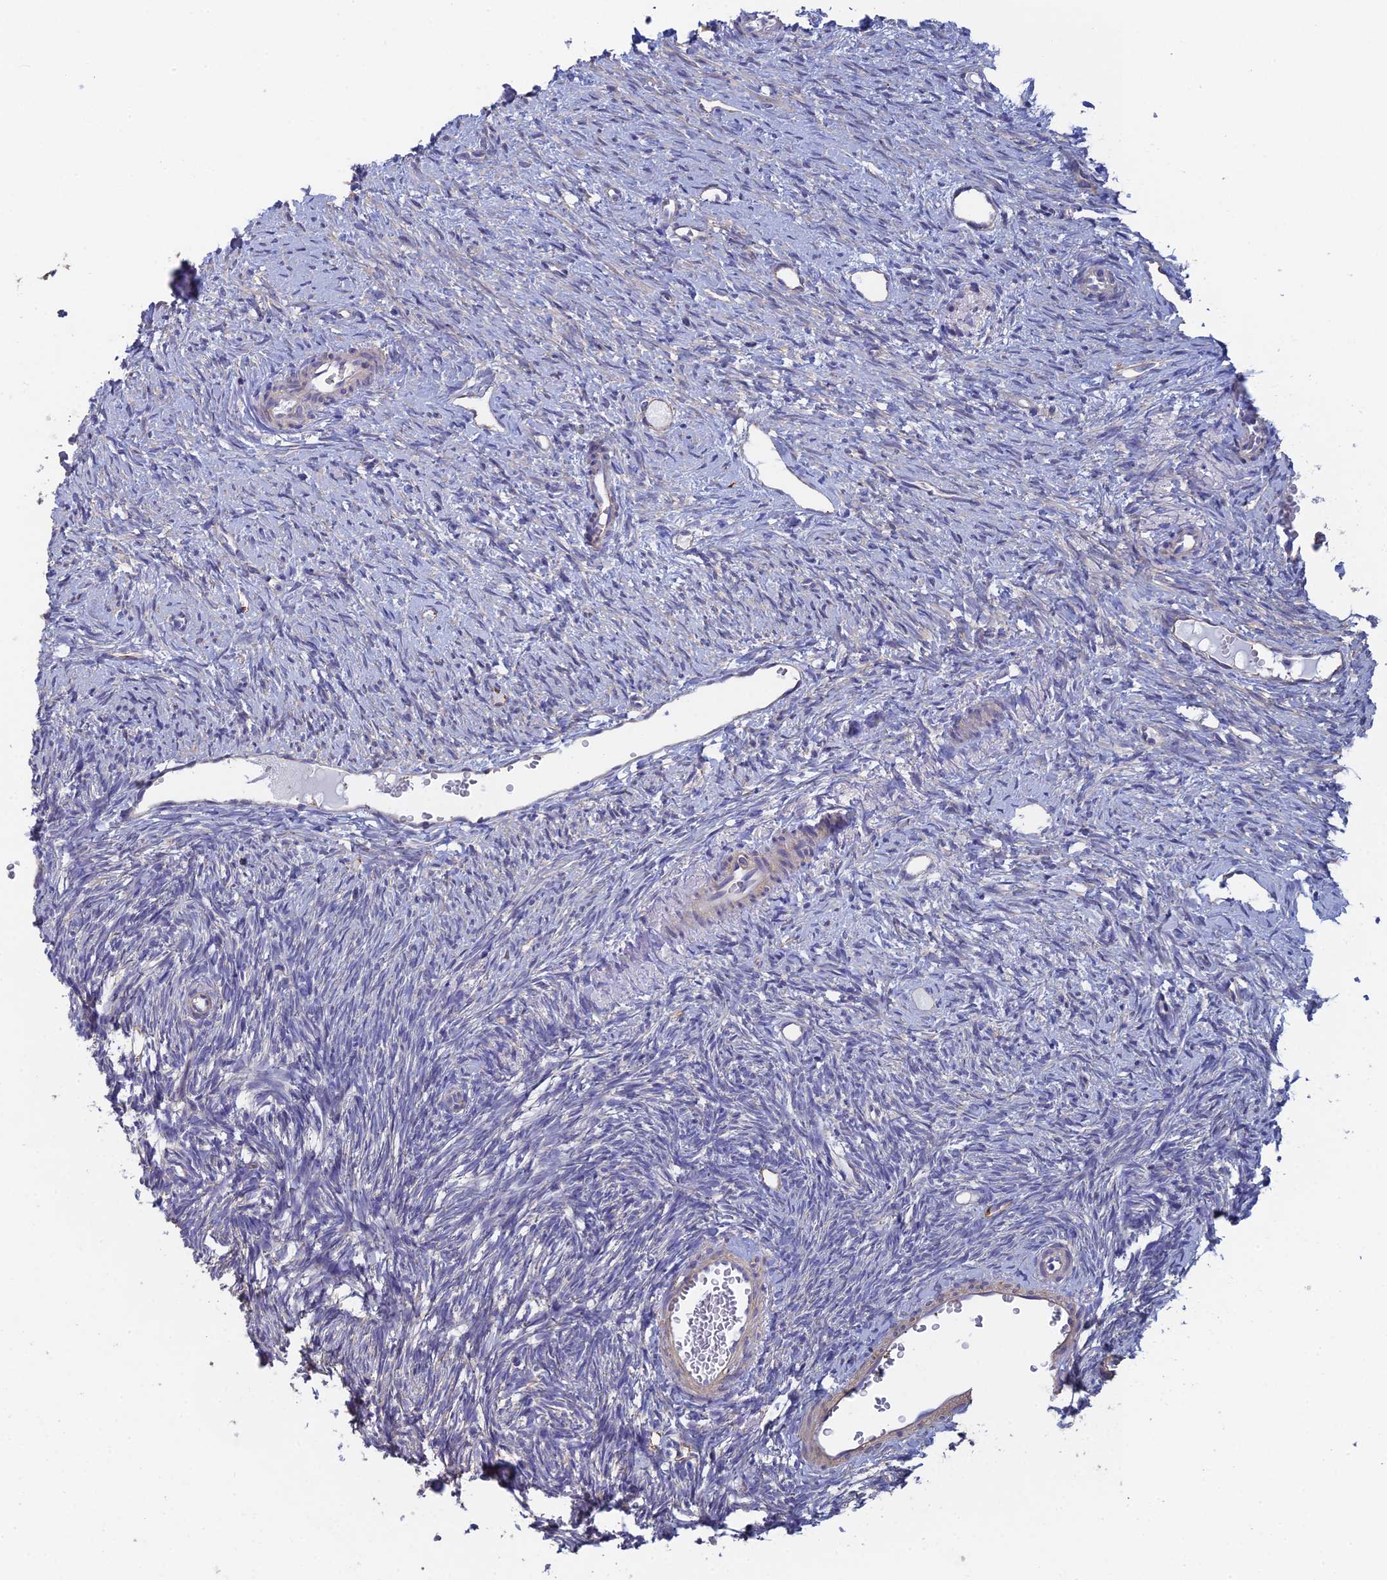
{"staining": {"intensity": "negative", "quantity": "none", "location": "none"}, "tissue": "ovary", "cell_type": "Follicle cells", "image_type": "normal", "snomed": [{"axis": "morphology", "description": "Normal tissue, NOS"}, {"axis": "topography", "description": "Ovary"}], "caption": "DAB (3,3'-diaminobenzidine) immunohistochemical staining of normal ovary exhibits no significant expression in follicle cells.", "gene": "PCDHA5", "patient": {"sex": "female", "age": 51}}